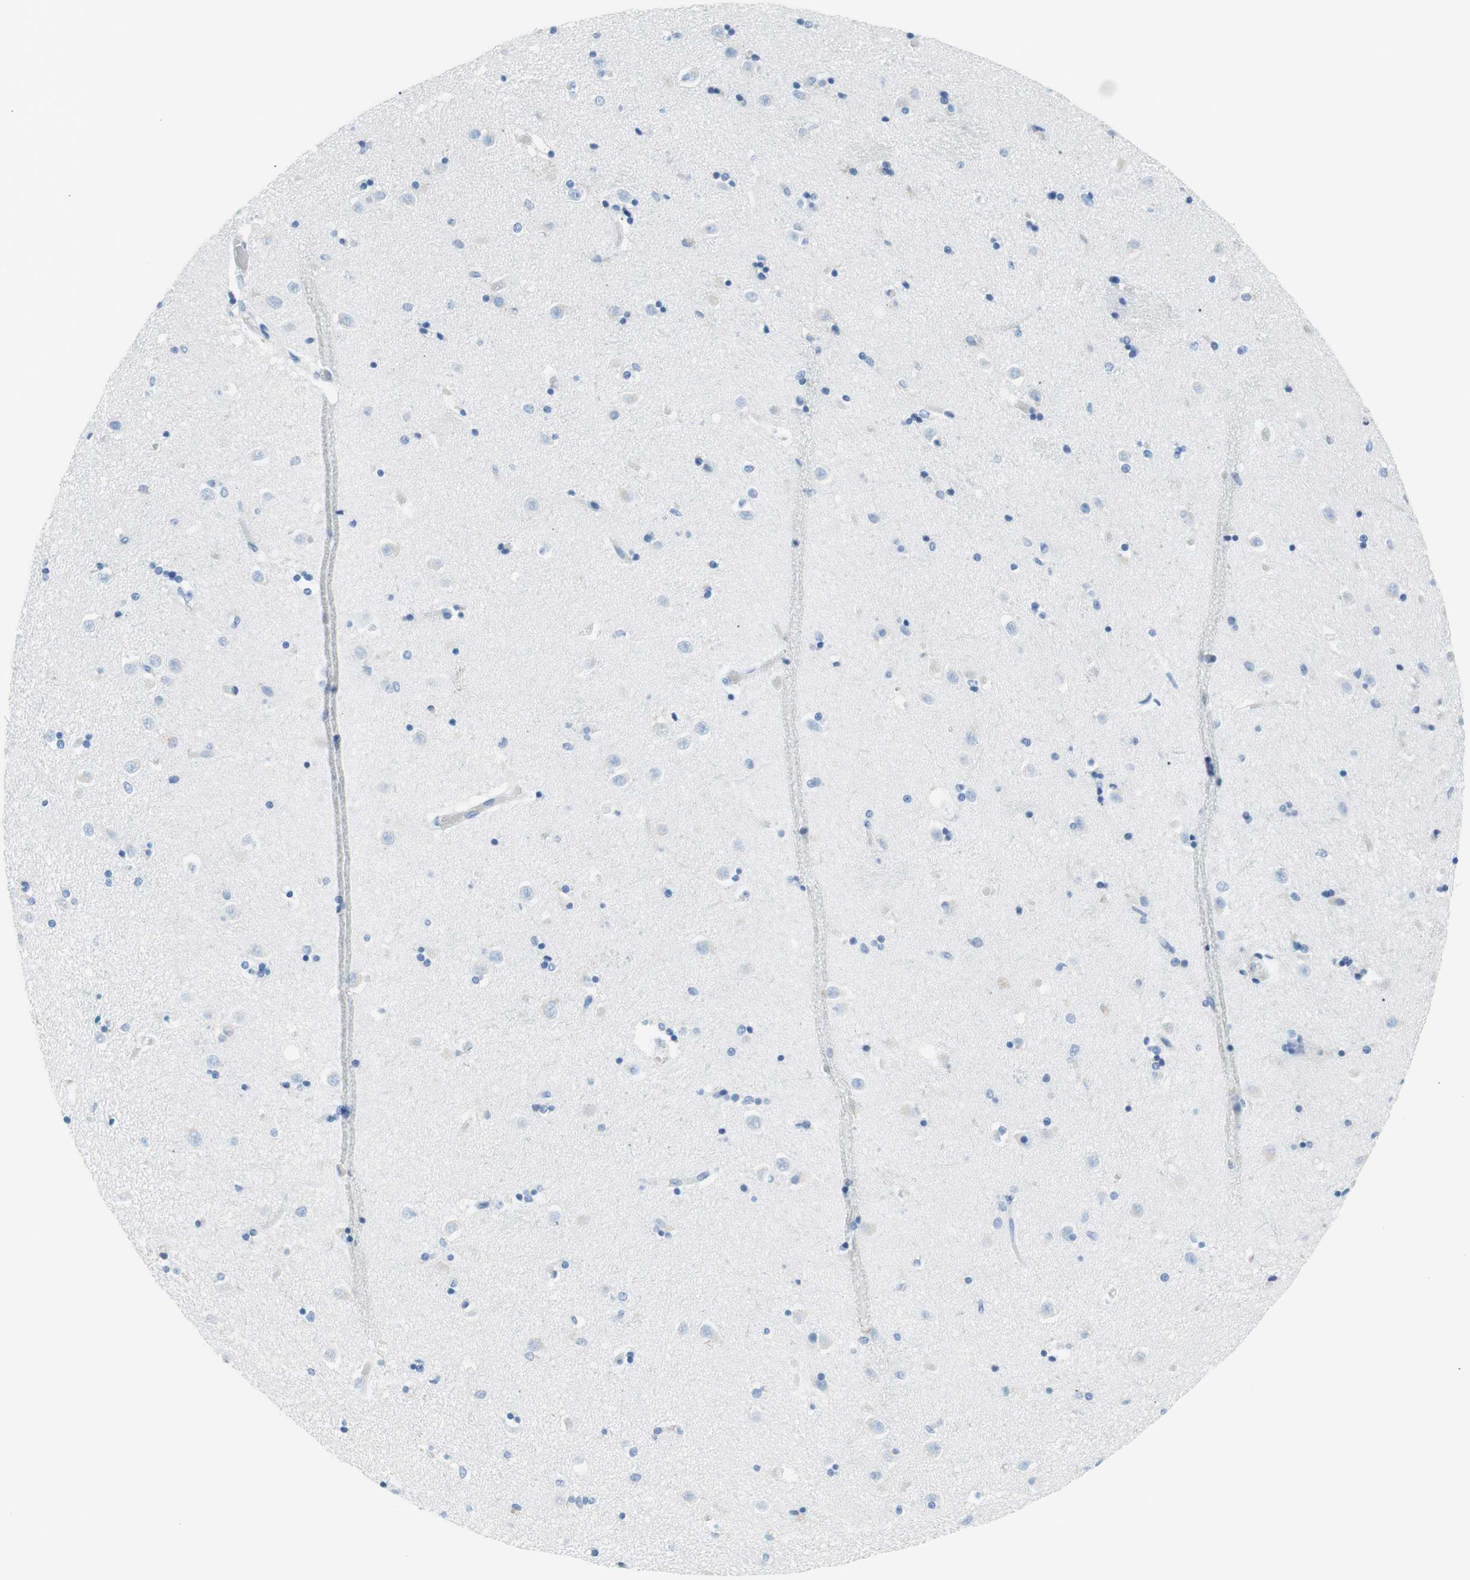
{"staining": {"intensity": "negative", "quantity": "none", "location": "none"}, "tissue": "caudate", "cell_type": "Glial cells", "image_type": "normal", "snomed": [{"axis": "morphology", "description": "Normal tissue, NOS"}, {"axis": "topography", "description": "Lateral ventricle wall"}], "caption": "Immunohistochemical staining of benign caudate reveals no significant expression in glial cells. (Brightfield microscopy of DAB (3,3'-diaminobenzidine) immunohistochemistry at high magnification).", "gene": "MYH1", "patient": {"sex": "female", "age": 54}}